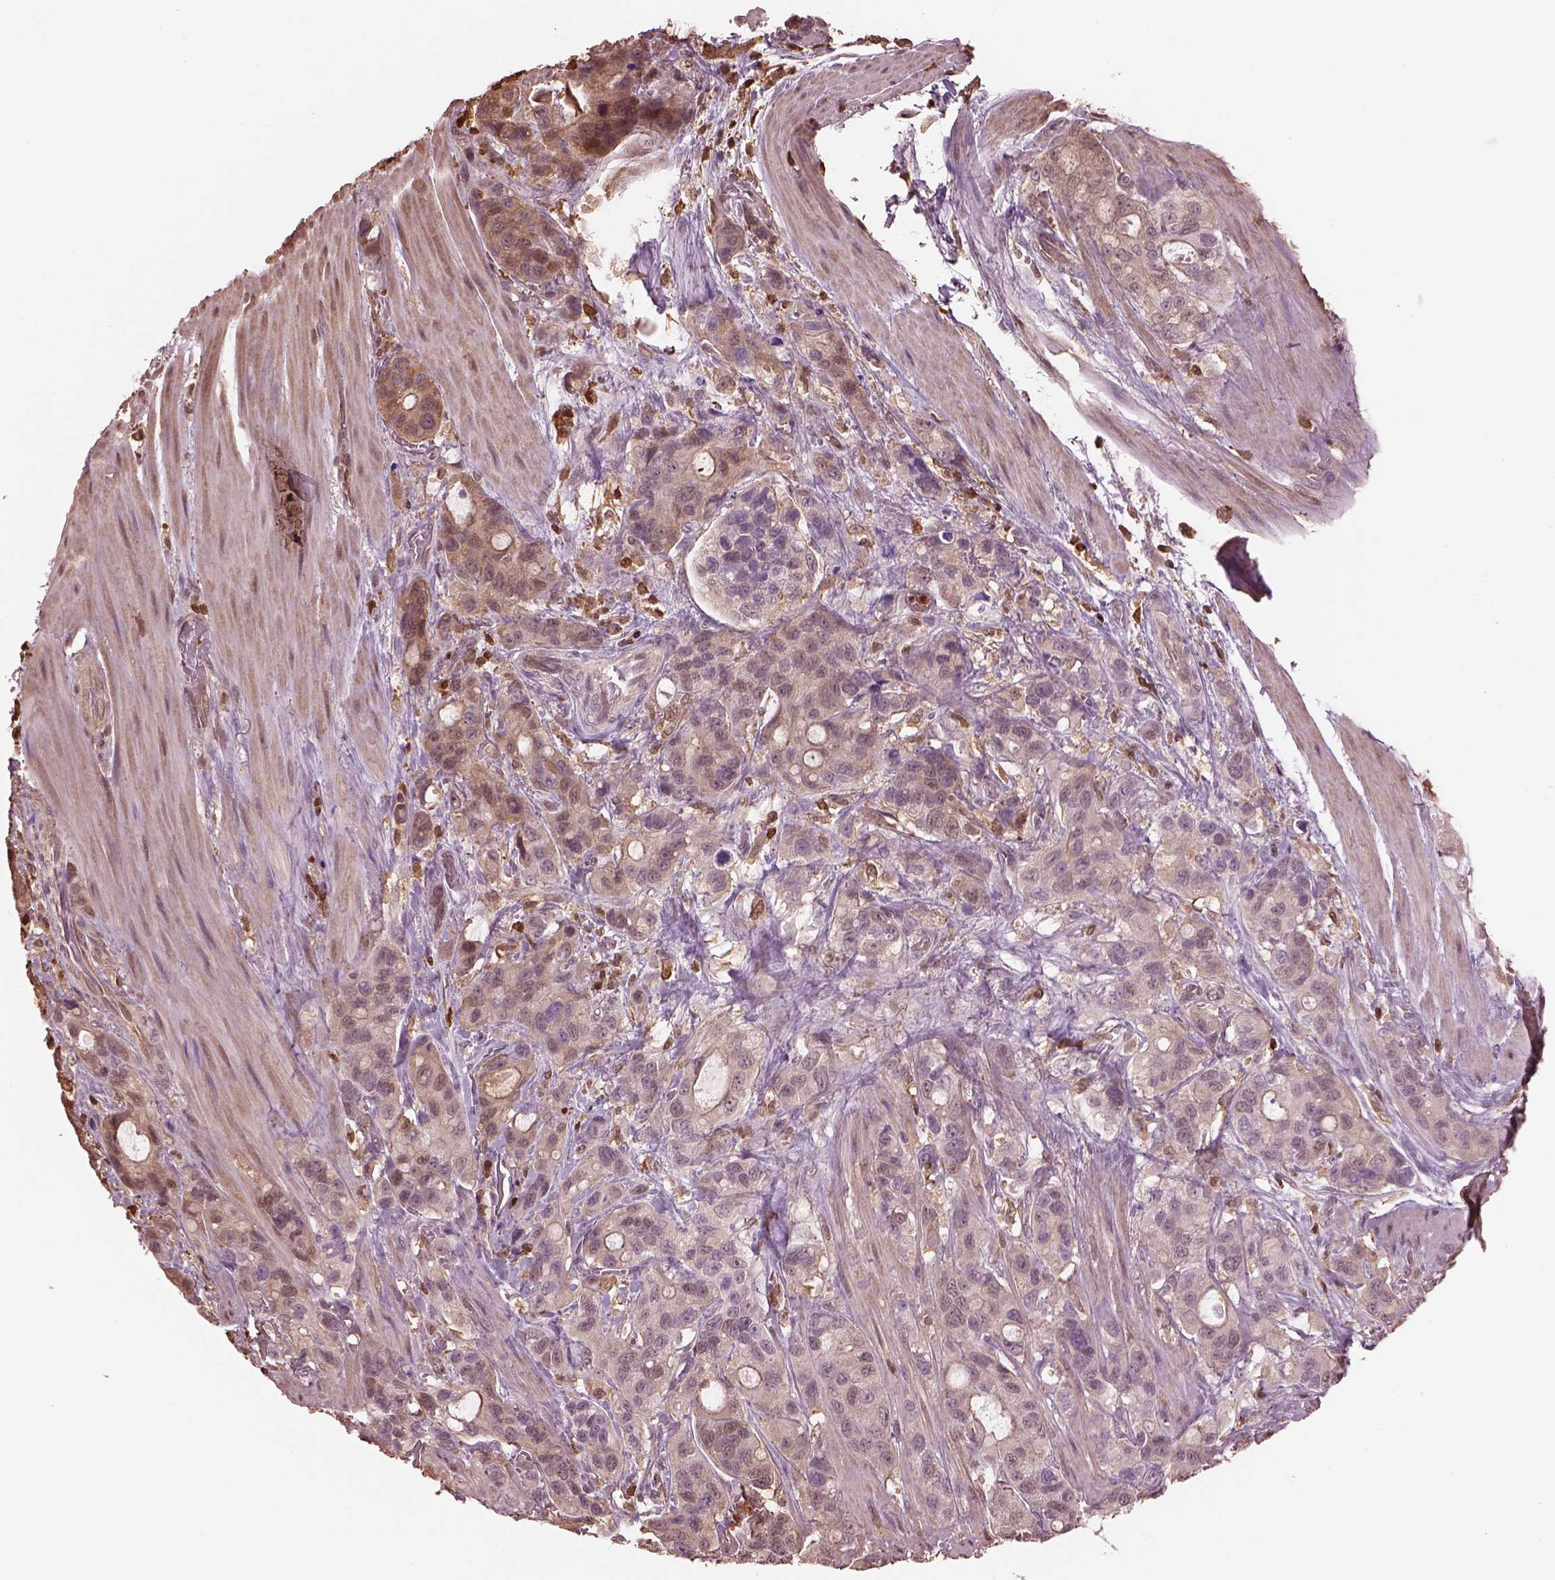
{"staining": {"intensity": "weak", "quantity": ">75%", "location": "cytoplasmic/membranous"}, "tissue": "stomach cancer", "cell_type": "Tumor cells", "image_type": "cancer", "snomed": [{"axis": "morphology", "description": "Adenocarcinoma, NOS"}, {"axis": "topography", "description": "Stomach"}], "caption": "Stomach cancer (adenocarcinoma) stained with a brown dye shows weak cytoplasmic/membranous positive expression in approximately >75% of tumor cells.", "gene": "IL31RA", "patient": {"sex": "male", "age": 63}}